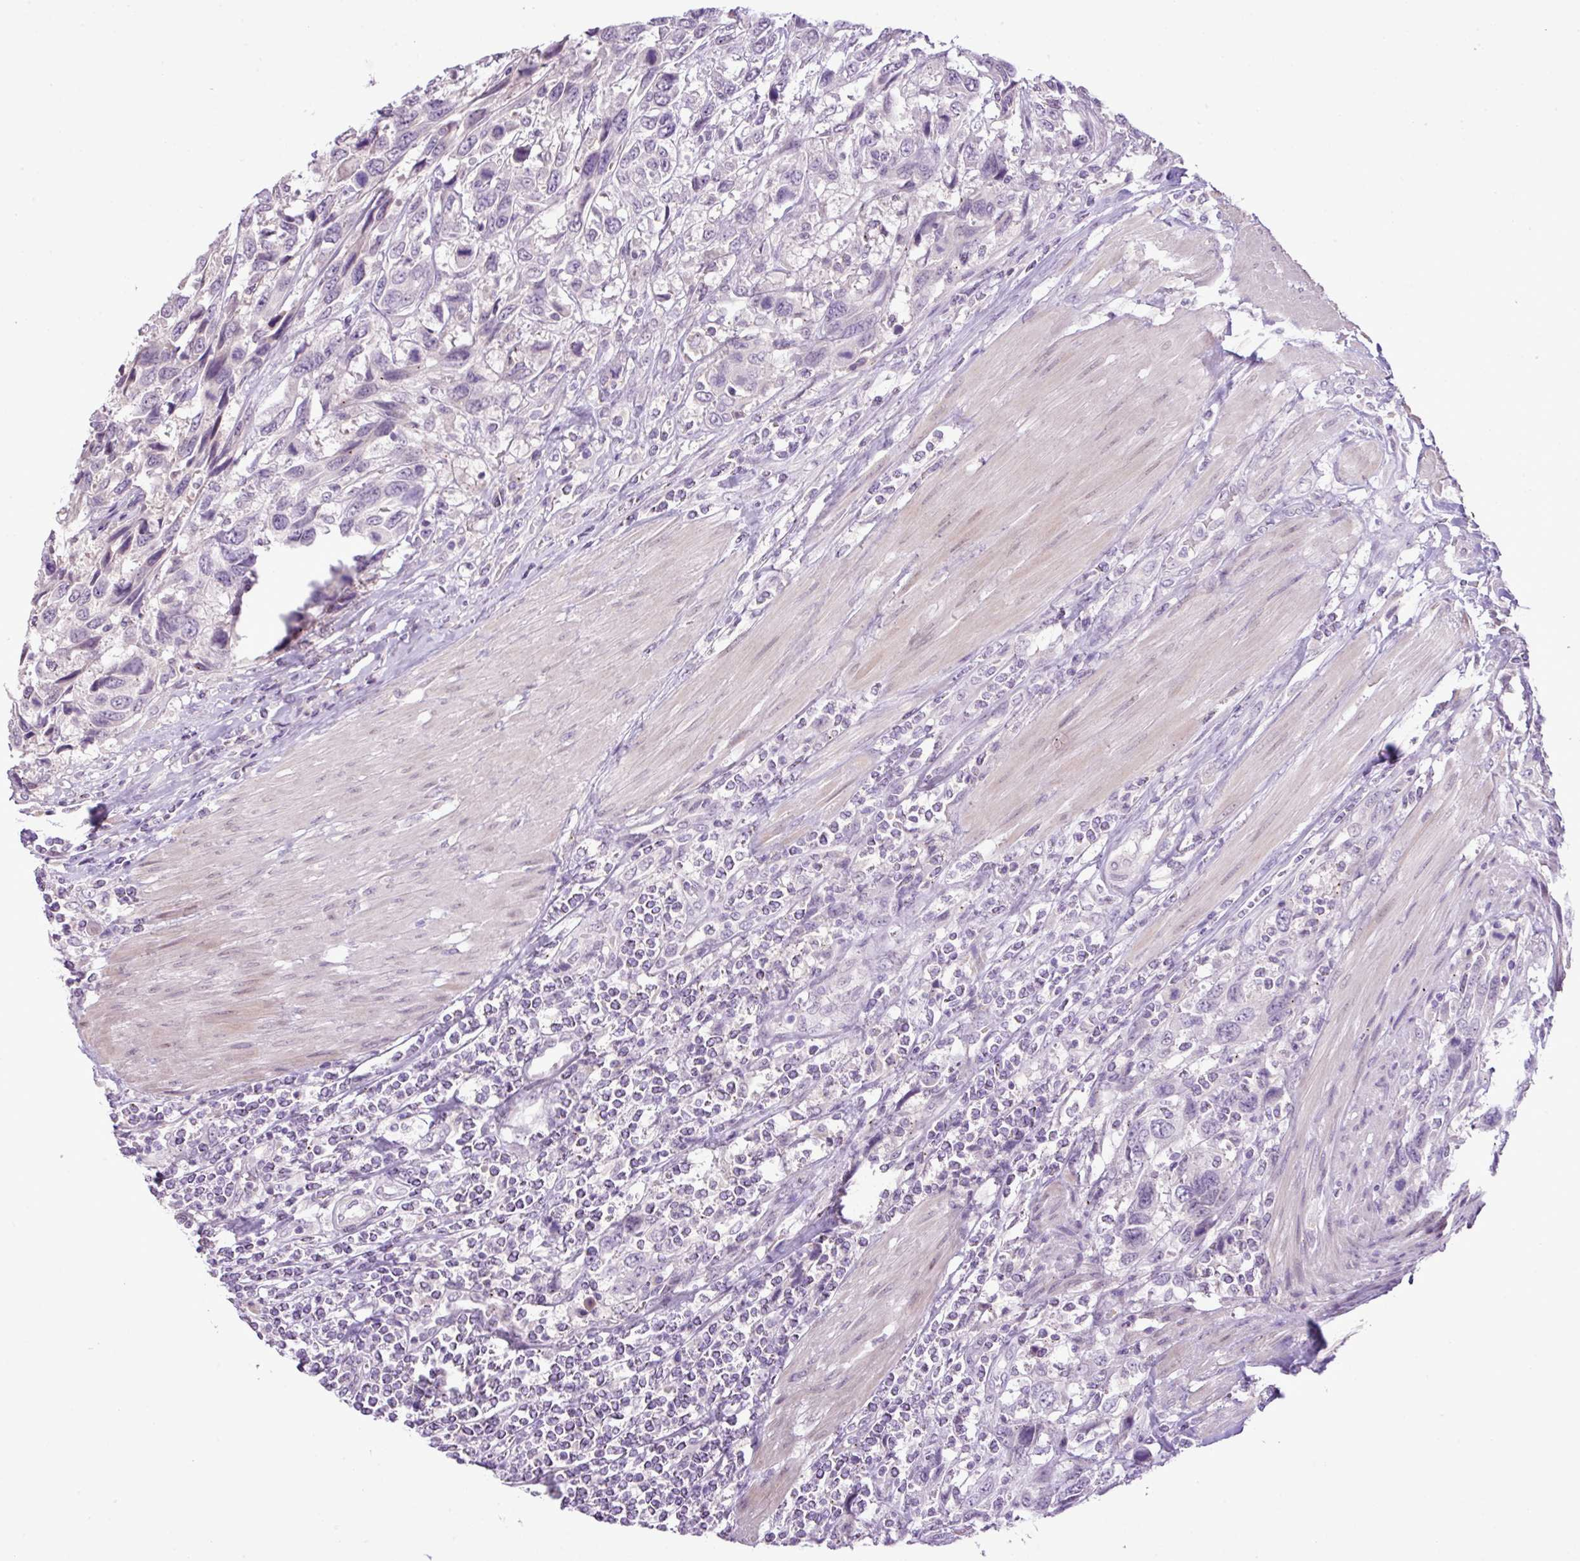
{"staining": {"intensity": "negative", "quantity": "none", "location": "none"}, "tissue": "urothelial cancer", "cell_type": "Tumor cells", "image_type": "cancer", "snomed": [{"axis": "morphology", "description": "Urothelial carcinoma, High grade"}, {"axis": "topography", "description": "Urinary bladder"}], "caption": "The immunohistochemistry histopathology image has no significant expression in tumor cells of urothelial cancer tissue. (DAB (3,3'-diaminobenzidine) immunohistochemistry with hematoxylin counter stain).", "gene": "DNAJB13", "patient": {"sex": "female", "age": 70}}